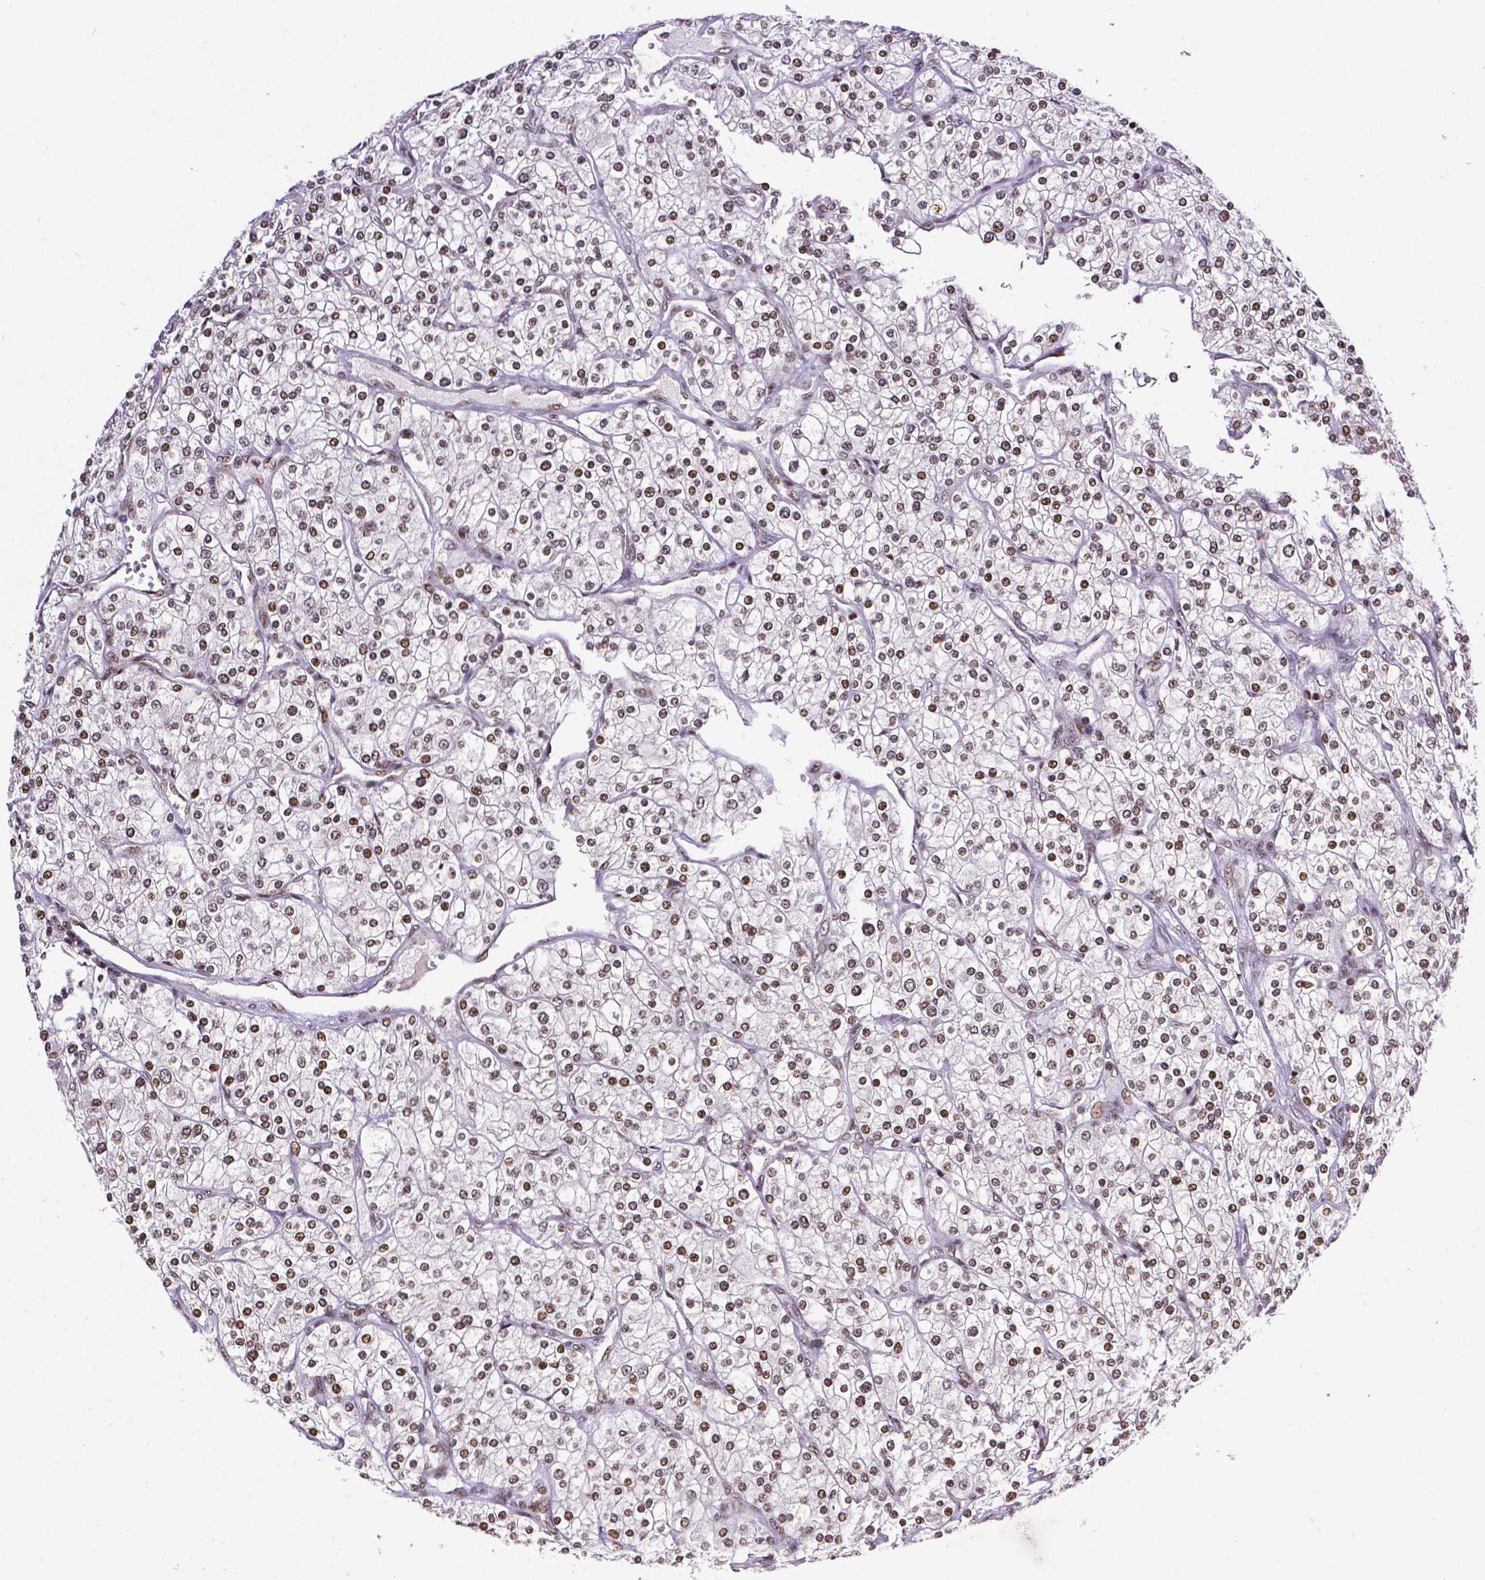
{"staining": {"intensity": "strong", "quantity": ">75%", "location": "nuclear"}, "tissue": "renal cancer", "cell_type": "Tumor cells", "image_type": "cancer", "snomed": [{"axis": "morphology", "description": "Adenocarcinoma, NOS"}, {"axis": "topography", "description": "Kidney"}], "caption": "Strong nuclear protein positivity is identified in approximately >75% of tumor cells in renal cancer. (DAB = brown stain, brightfield microscopy at high magnification).", "gene": "CTCF", "patient": {"sex": "male", "age": 80}}